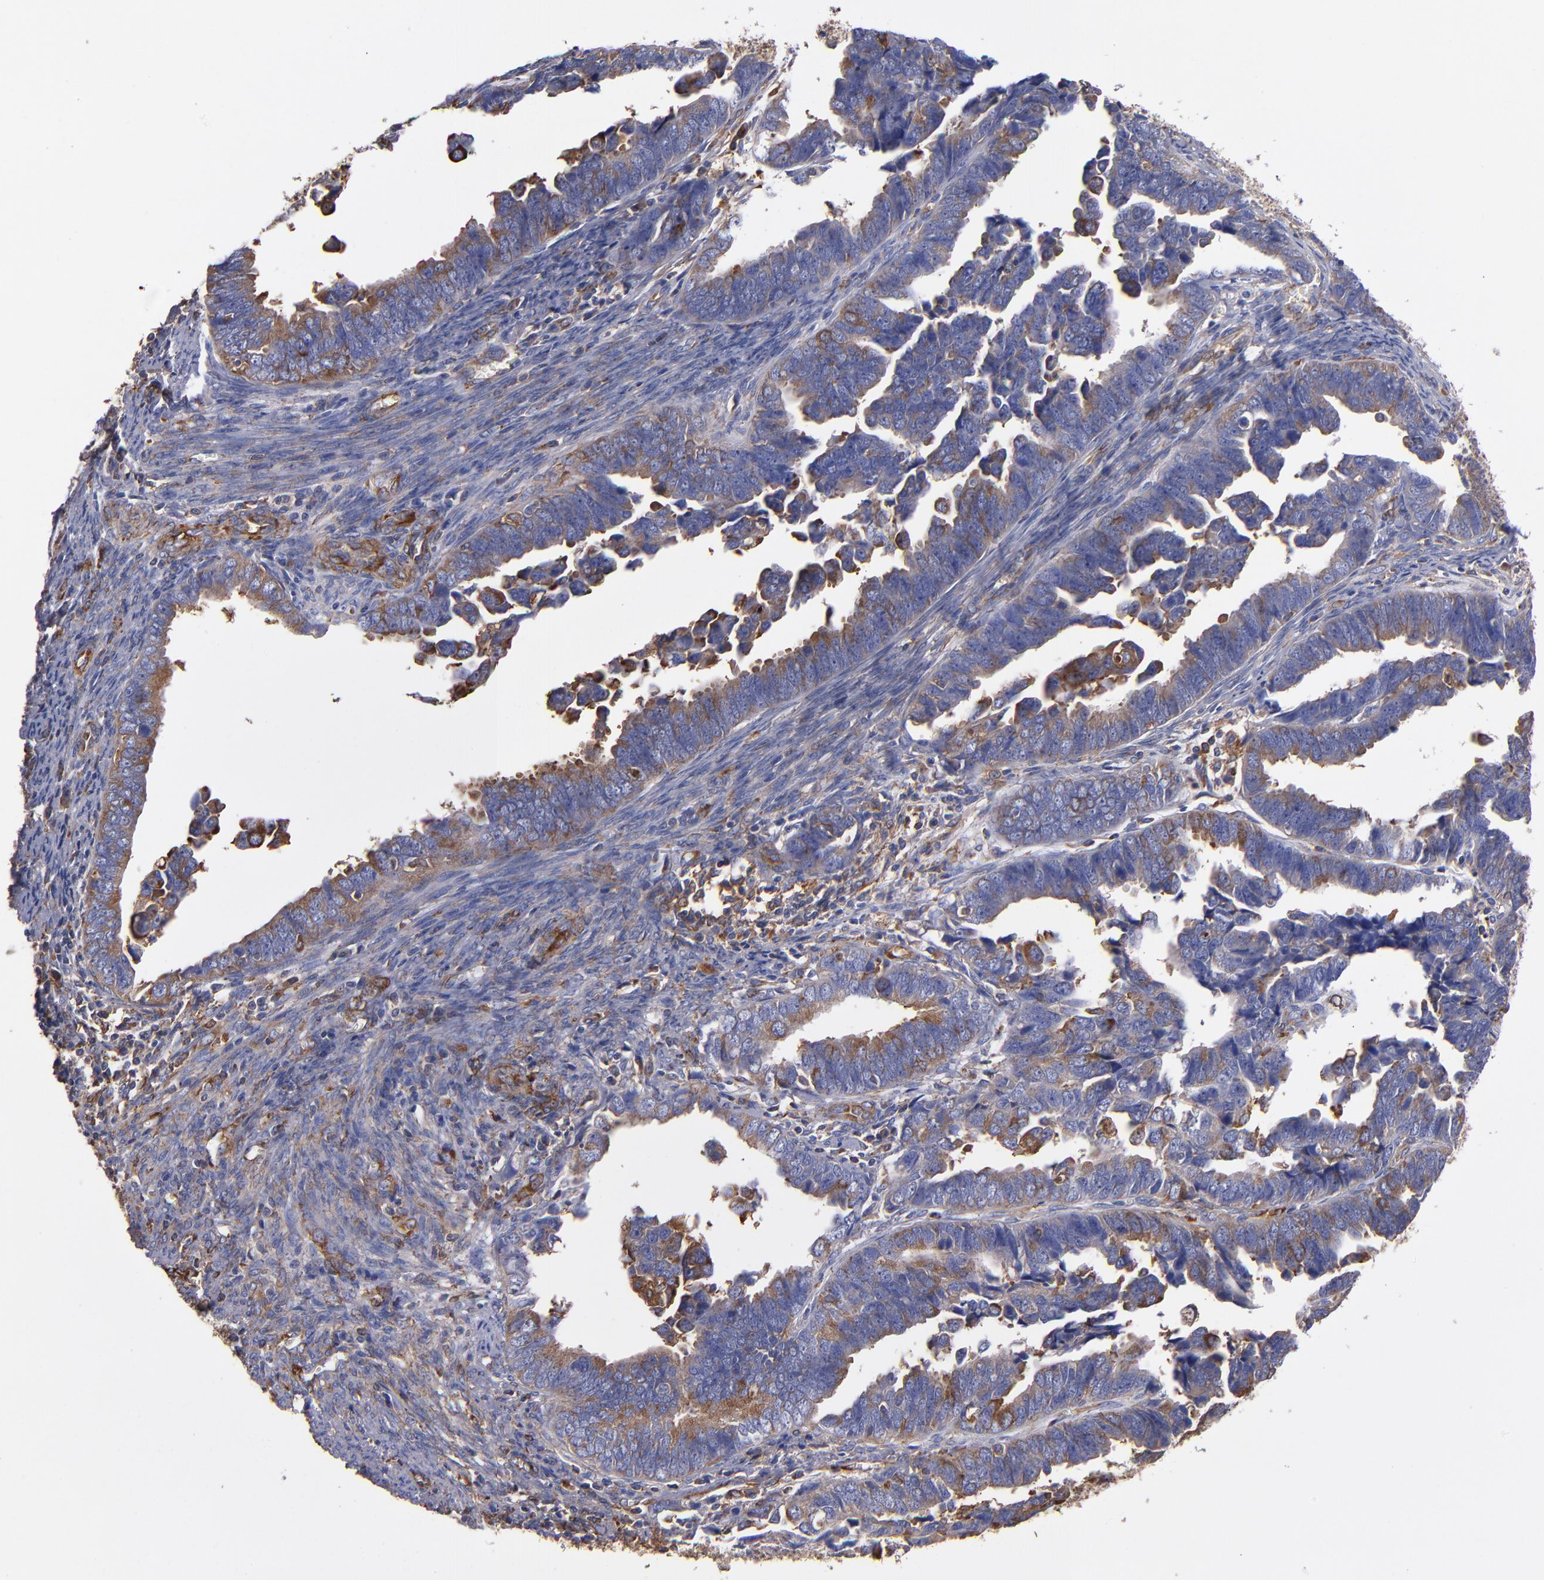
{"staining": {"intensity": "moderate", "quantity": "25%-75%", "location": "cytoplasmic/membranous"}, "tissue": "endometrial cancer", "cell_type": "Tumor cells", "image_type": "cancer", "snomed": [{"axis": "morphology", "description": "Adenocarcinoma, NOS"}, {"axis": "topography", "description": "Endometrium"}], "caption": "This micrograph shows immunohistochemistry staining of endometrial cancer, with medium moderate cytoplasmic/membranous expression in about 25%-75% of tumor cells.", "gene": "MVP", "patient": {"sex": "female", "age": 75}}